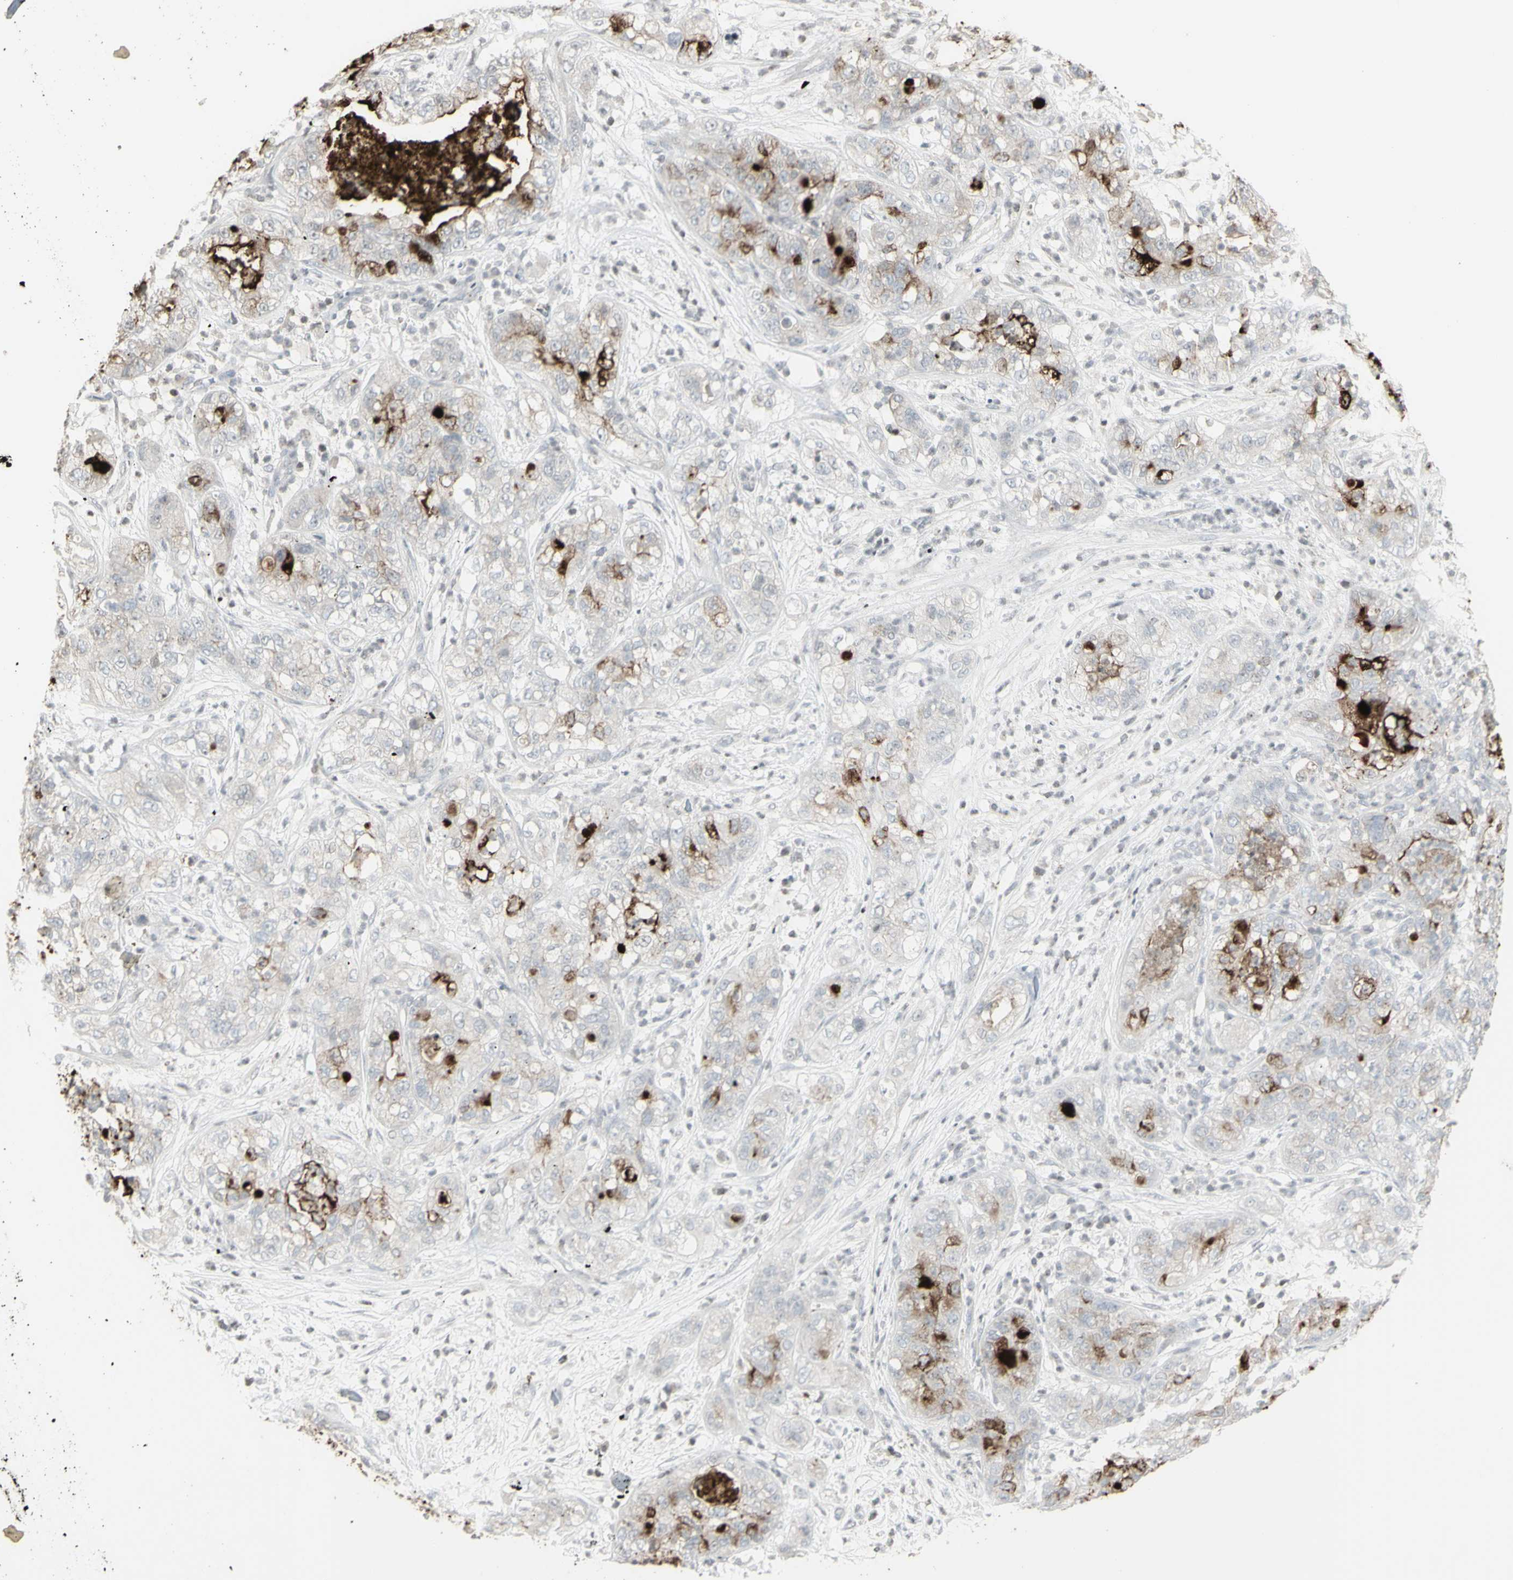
{"staining": {"intensity": "strong", "quantity": "<25%", "location": "cytoplasmic/membranous"}, "tissue": "pancreatic cancer", "cell_type": "Tumor cells", "image_type": "cancer", "snomed": [{"axis": "morphology", "description": "Adenocarcinoma, NOS"}, {"axis": "topography", "description": "Pancreas"}], "caption": "Human pancreatic adenocarcinoma stained with a brown dye demonstrates strong cytoplasmic/membranous positive expression in approximately <25% of tumor cells.", "gene": "MUC5AC", "patient": {"sex": "female", "age": 78}}